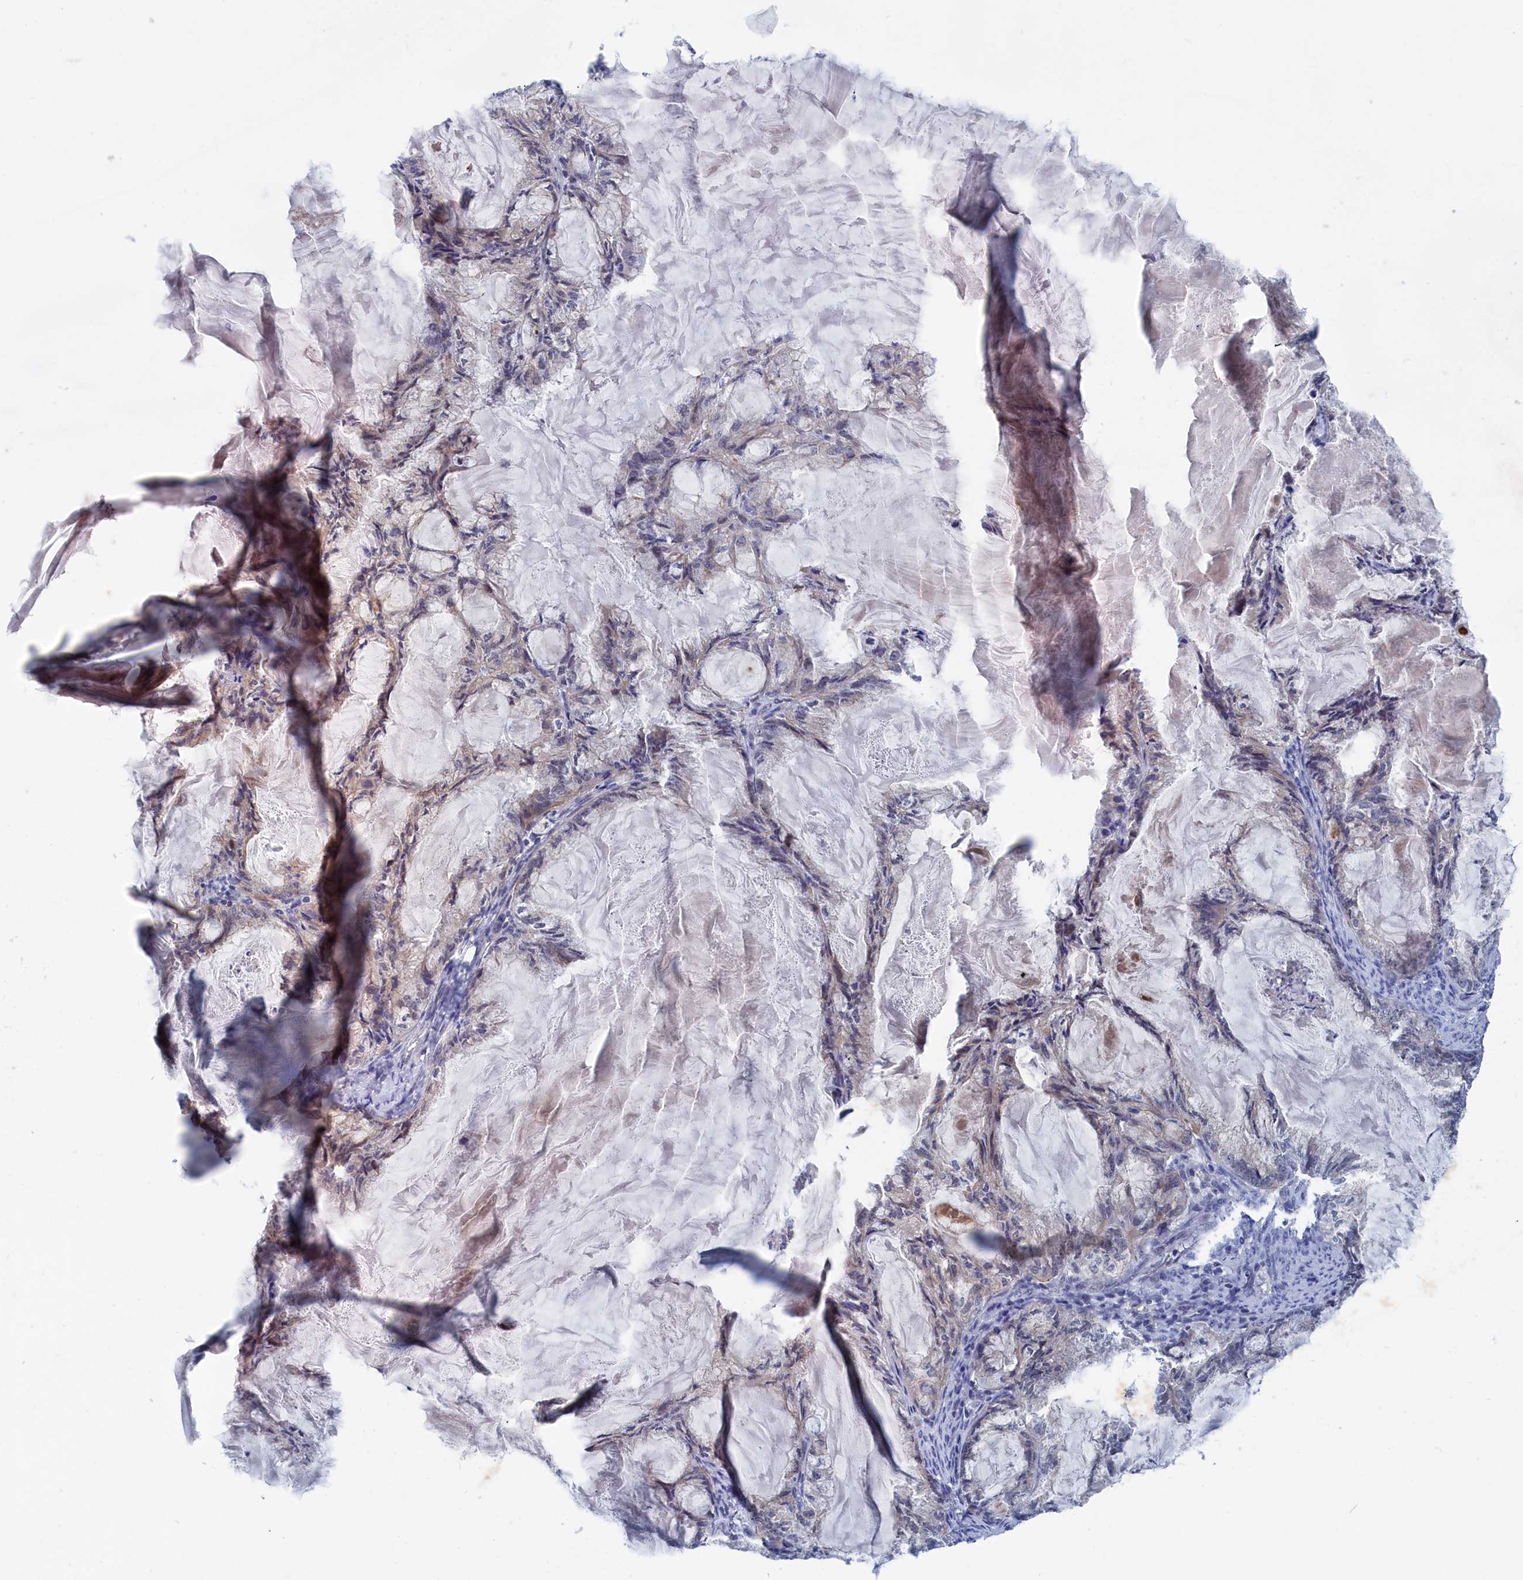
{"staining": {"intensity": "negative", "quantity": "none", "location": "none"}, "tissue": "endometrial cancer", "cell_type": "Tumor cells", "image_type": "cancer", "snomed": [{"axis": "morphology", "description": "Adenocarcinoma, NOS"}, {"axis": "topography", "description": "Endometrium"}], "caption": "The photomicrograph exhibits no significant positivity in tumor cells of adenocarcinoma (endometrial).", "gene": "MARCHF3", "patient": {"sex": "female", "age": 86}}